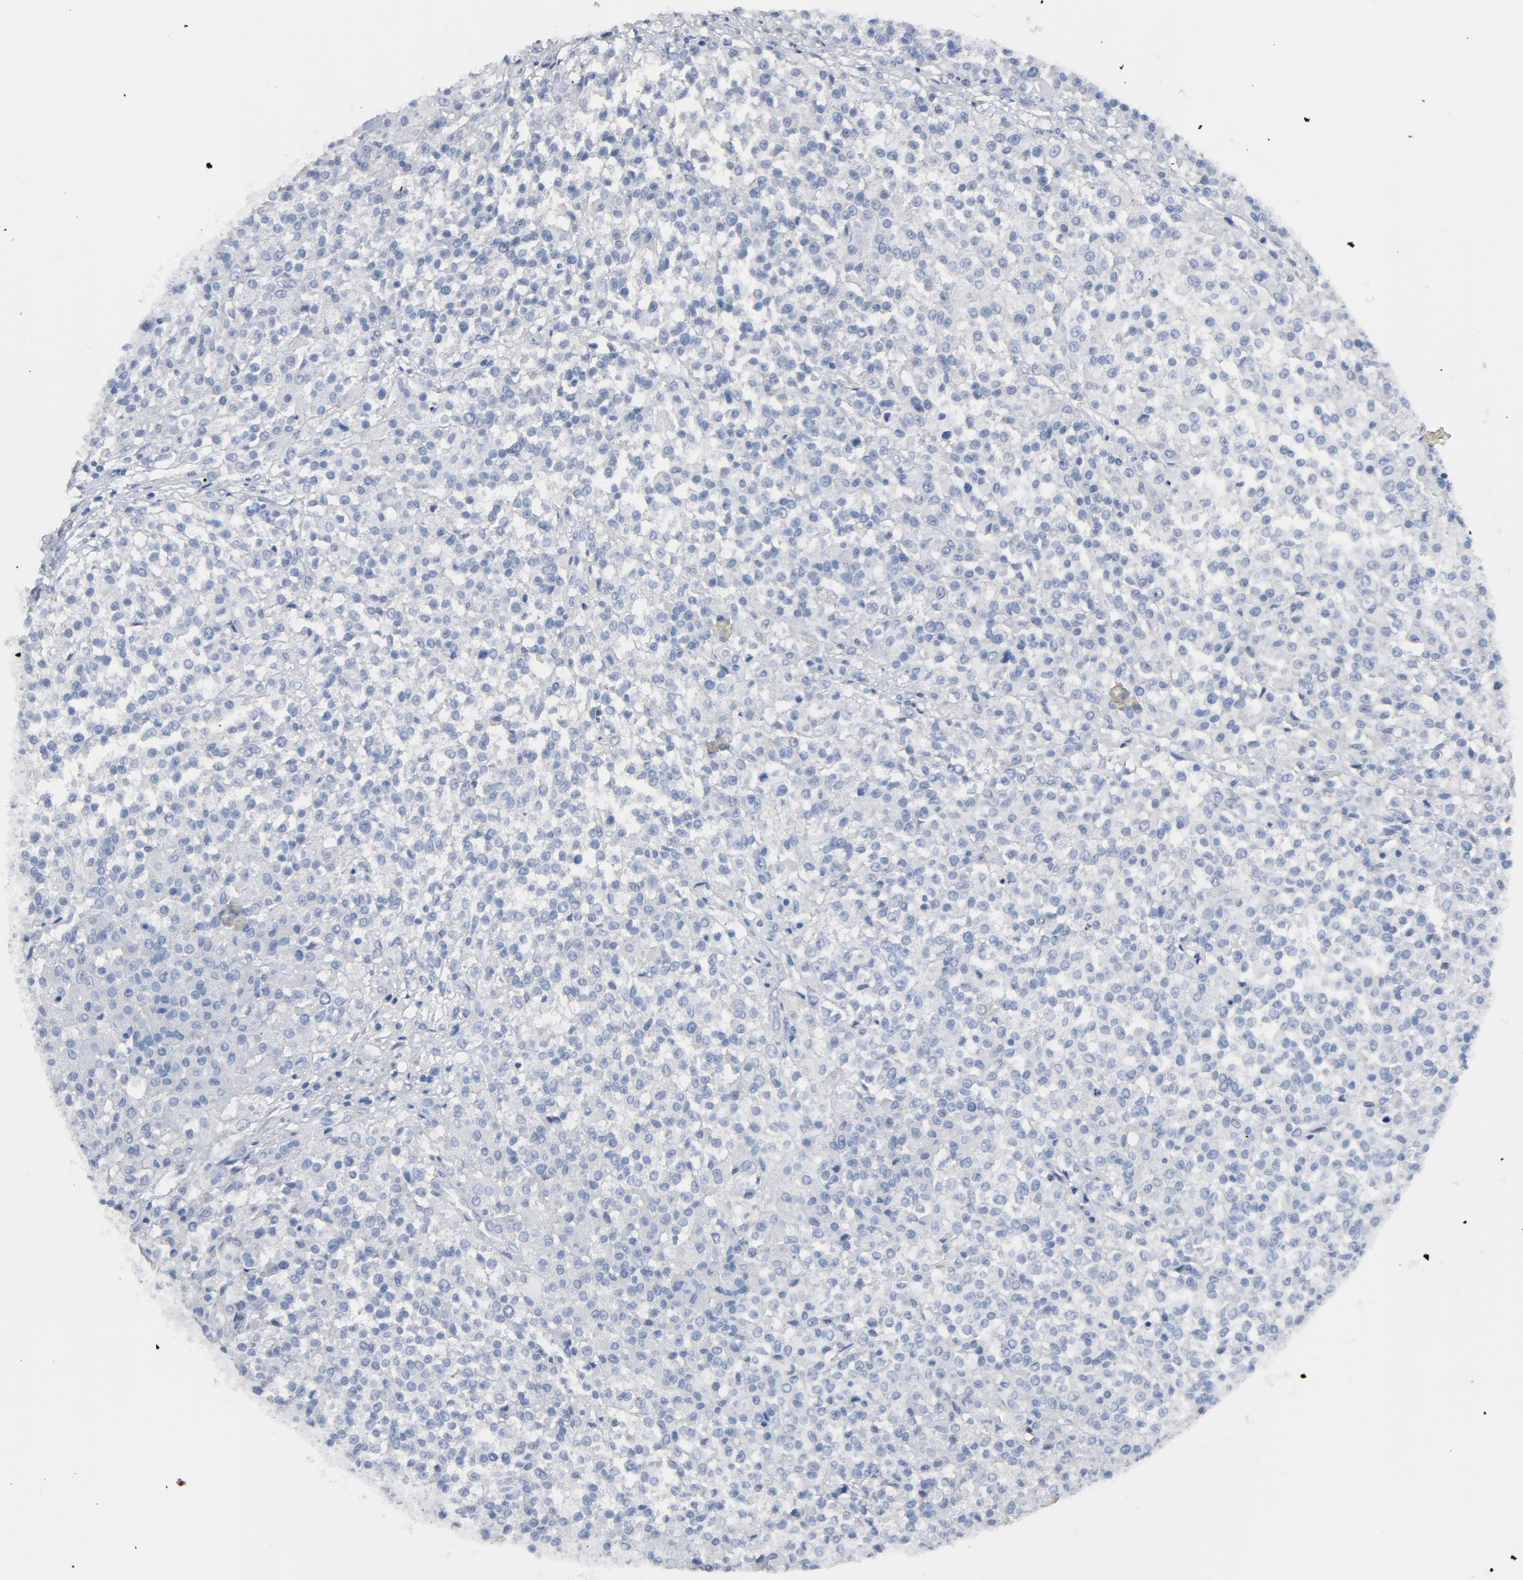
{"staining": {"intensity": "negative", "quantity": "none", "location": "none"}, "tissue": "testis cancer", "cell_type": "Tumor cells", "image_type": "cancer", "snomed": [{"axis": "morphology", "description": "Seminoma, NOS"}, {"axis": "topography", "description": "Testis"}], "caption": "There is no significant expression in tumor cells of testis seminoma.", "gene": "C14orf119", "patient": {"sex": "male", "age": 59}}